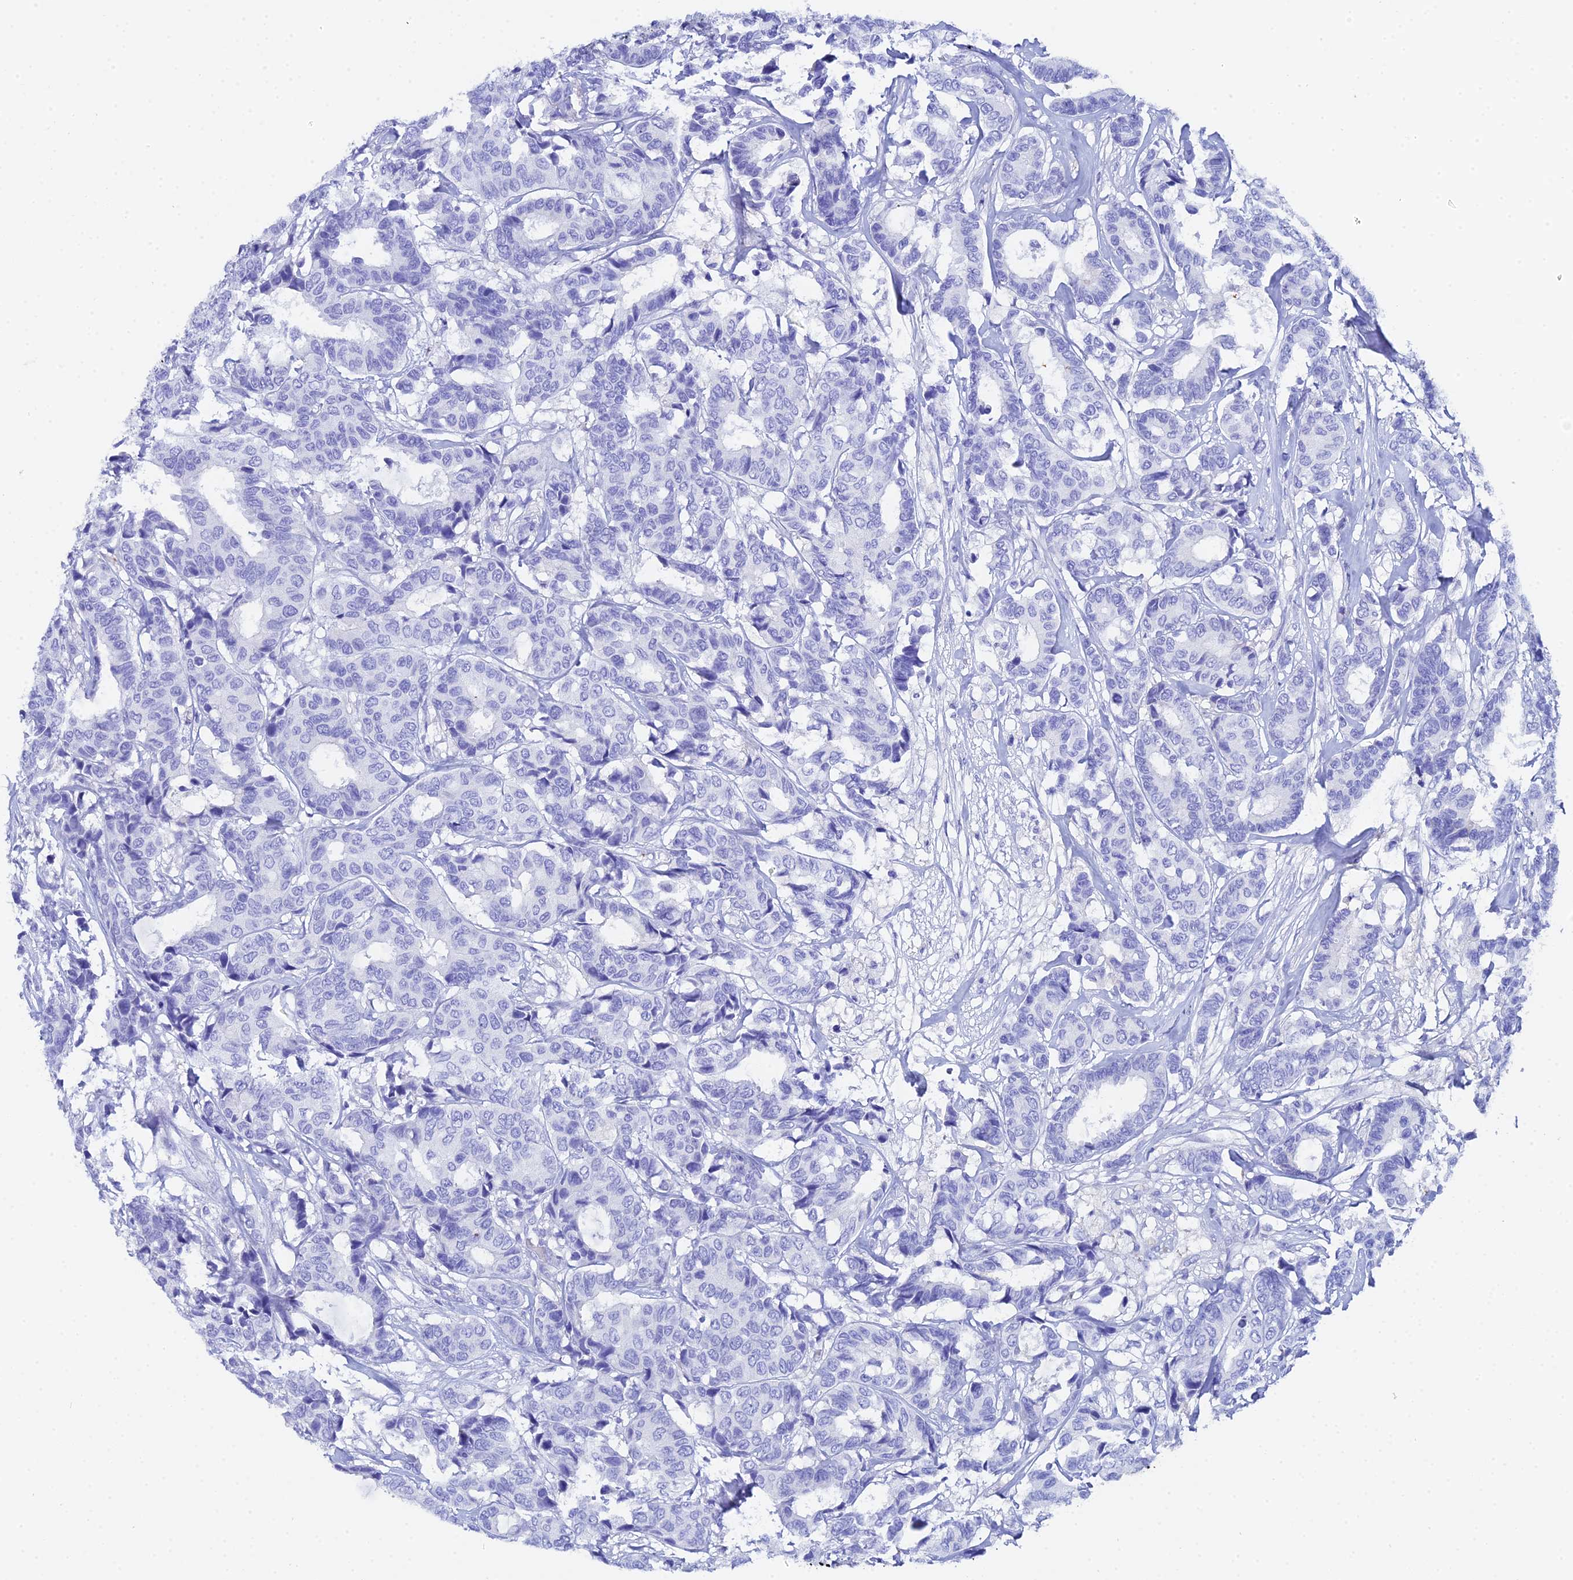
{"staining": {"intensity": "negative", "quantity": "none", "location": "none"}, "tissue": "breast cancer", "cell_type": "Tumor cells", "image_type": "cancer", "snomed": [{"axis": "morphology", "description": "Duct carcinoma"}, {"axis": "topography", "description": "Breast"}], "caption": "Micrograph shows no significant protein expression in tumor cells of breast cancer (invasive ductal carcinoma).", "gene": "CELA3A", "patient": {"sex": "female", "age": 87}}